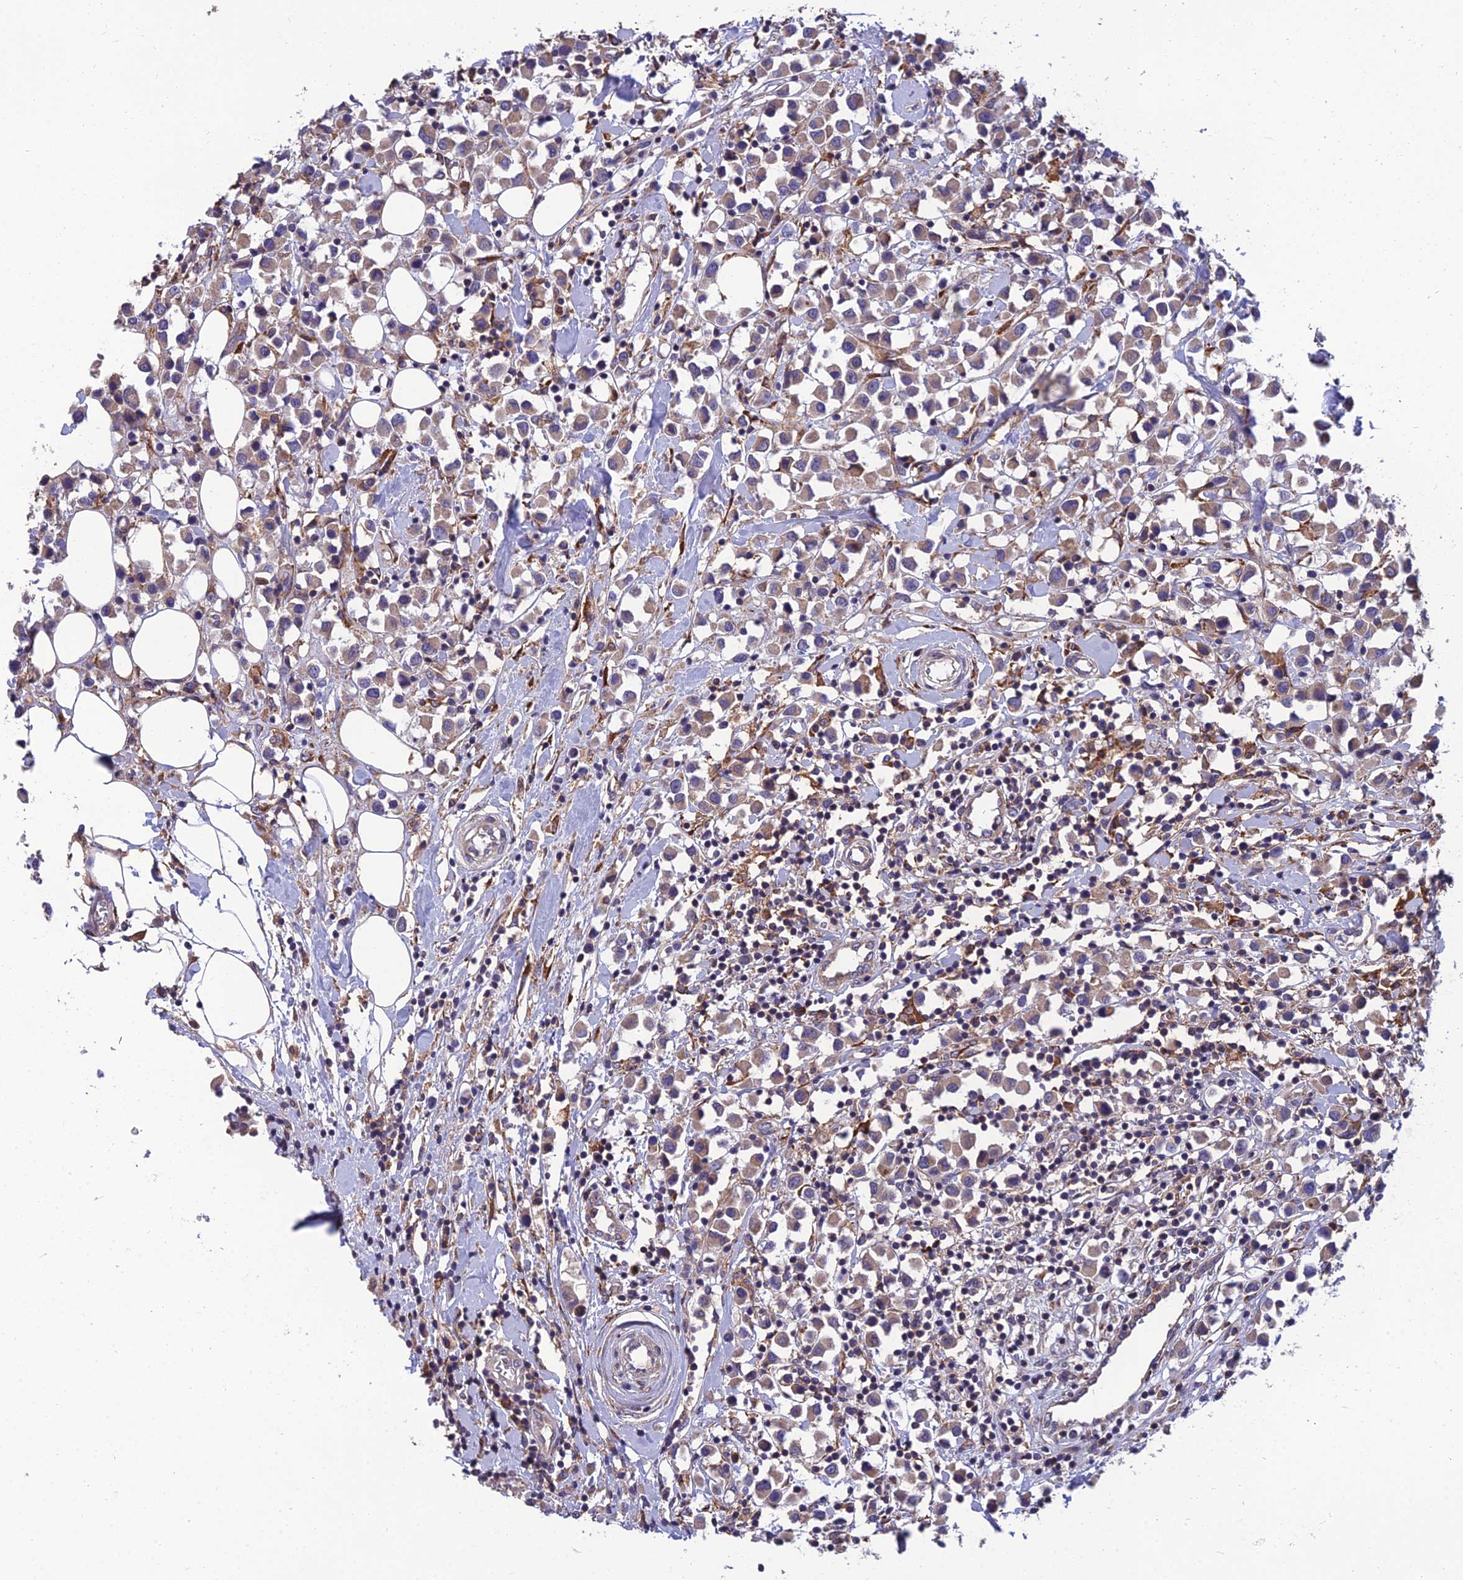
{"staining": {"intensity": "weak", "quantity": ">75%", "location": "cytoplasmic/membranous"}, "tissue": "breast cancer", "cell_type": "Tumor cells", "image_type": "cancer", "snomed": [{"axis": "morphology", "description": "Duct carcinoma"}, {"axis": "topography", "description": "Breast"}], "caption": "A photomicrograph showing weak cytoplasmic/membranous positivity in approximately >75% of tumor cells in breast cancer, as visualized by brown immunohistochemical staining.", "gene": "UMAD1", "patient": {"sex": "female", "age": 61}}